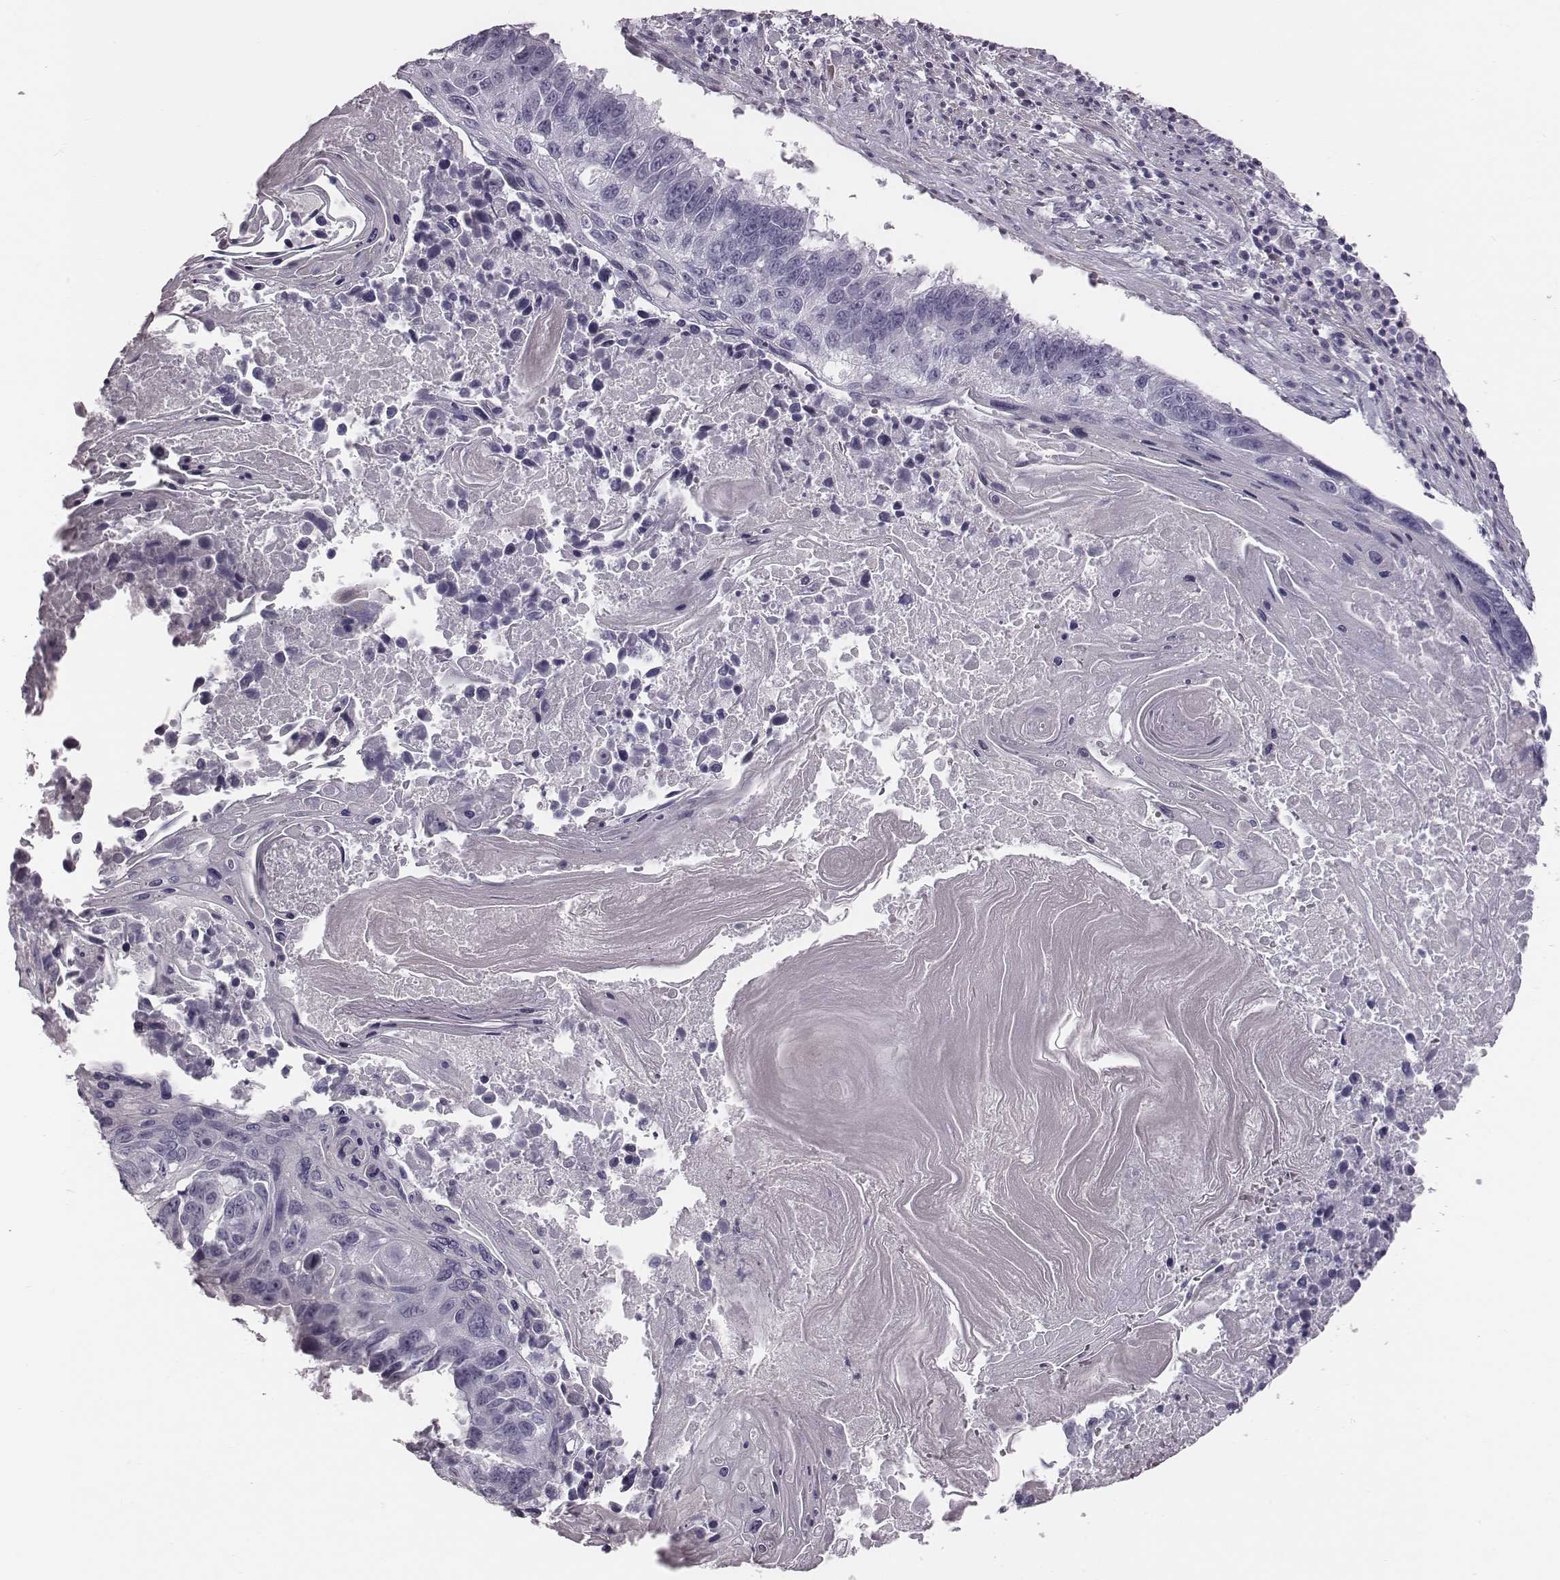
{"staining": {"intensity": "negative", "quantity": "none", "location": "none"}, "tissue": "lung cancer", "cell_type": "Tumor cells", "image_type": "cancer", "snomed": [{"axis": "morphology", "description": "Squamous cell carcinoma, NOS"}, {"axis": "topography", "description": "Lung"}], "caption": "A micrograph of human lung squamous cell carcinoma is negative for staining in tumor cells.", "gene": "CRISP1", "patient": {"sex": "male", "age": 73}}